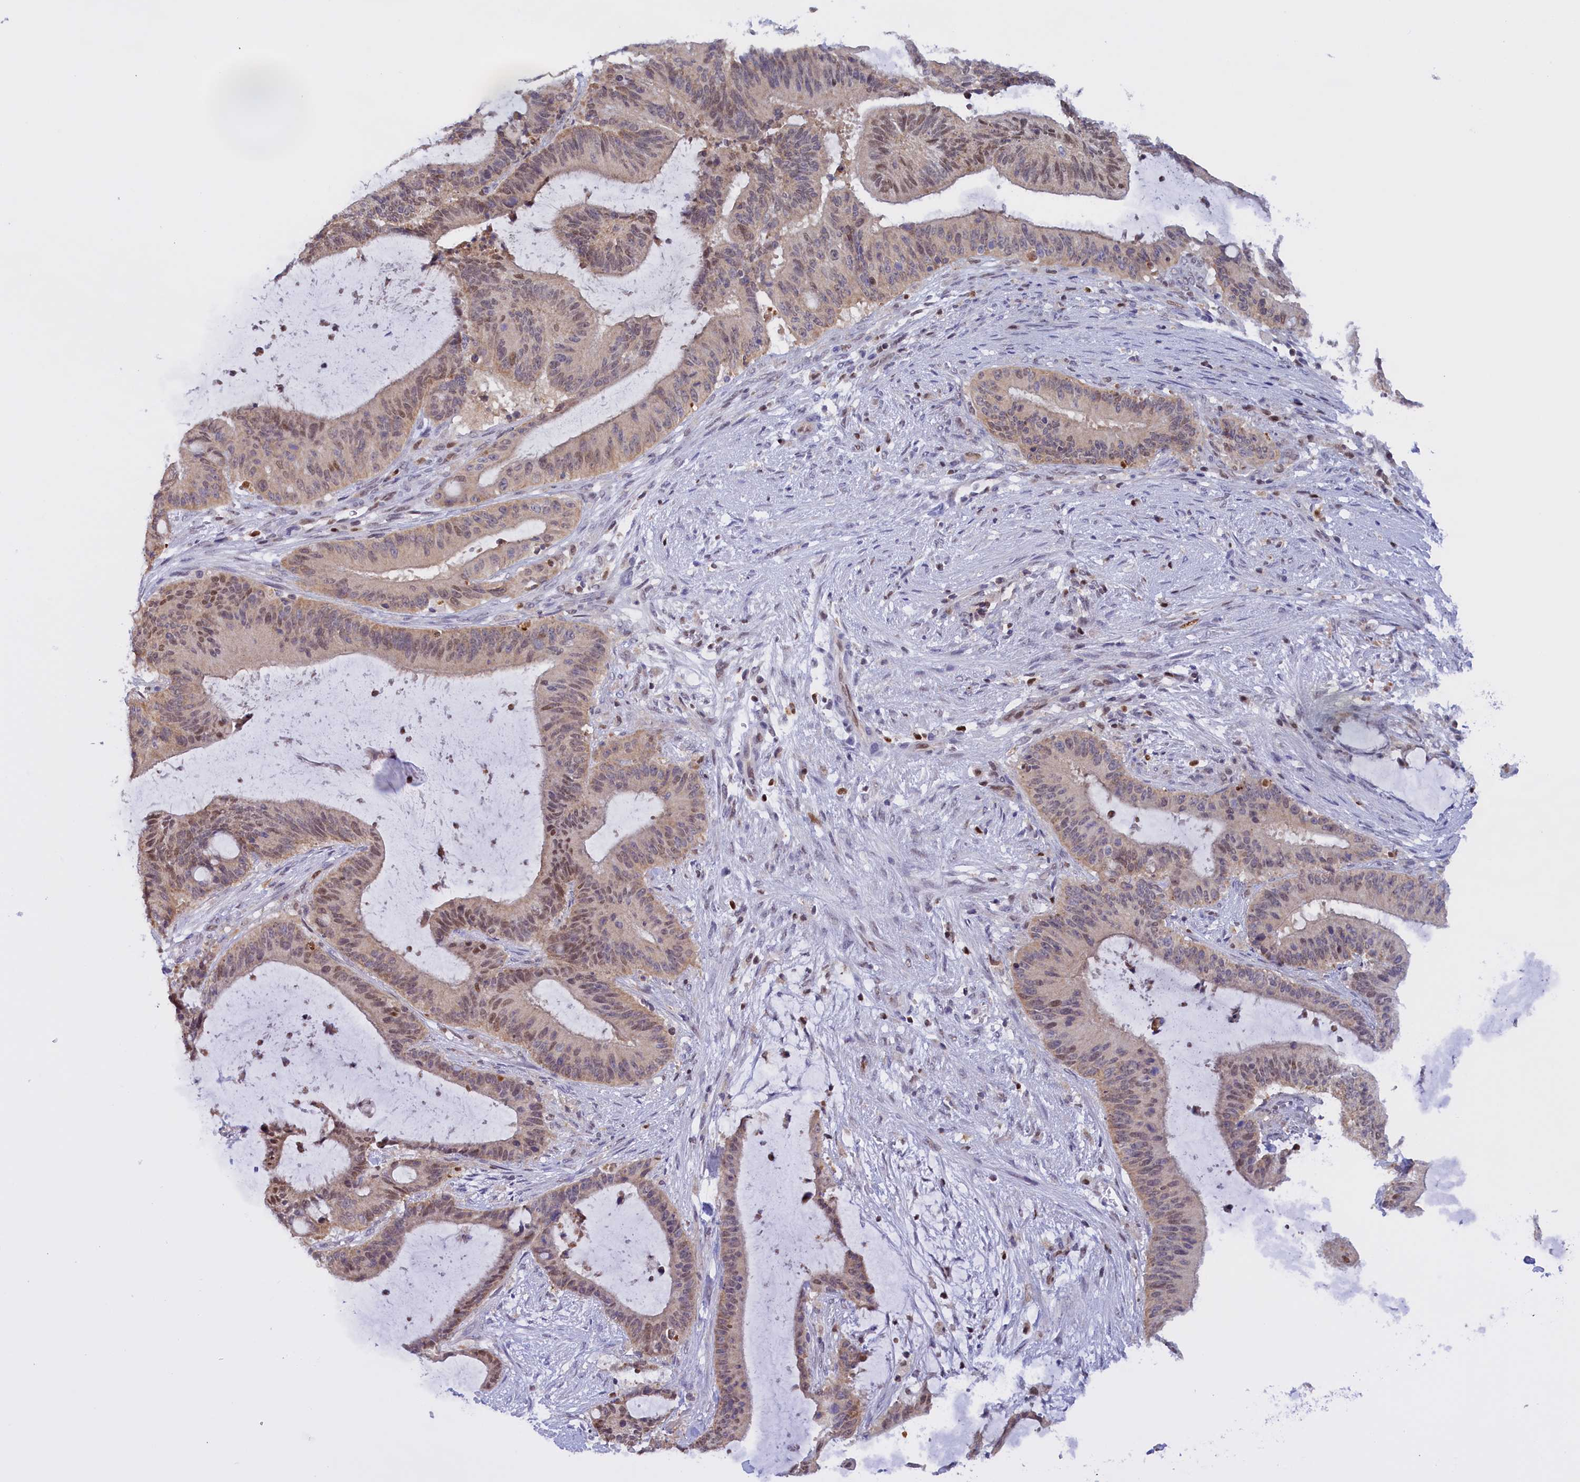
{"staining": {"intensity": "moderate", "quantity": "<25%", "location": "nuclear"}, "tissue": "liver cancer", "cell_type": "Tumor cells", "image_type": "cancer", "snomed": [{"axis": "morphology", "description": "Normal tissue, NOS"}, {"axis": "morphology", "description": "Cholangiocarcinoma"}, {"axis": "topography", "description": "Liver"}, {"axis": "topography", "description": "Peripheral nerve tissue"}], "caption": "A low amount of moderate nuclear positivity is identified in approximately <25% of tumor cells in liver cholangiocarcinoma tissue. The staining was performed using DAB, with brown indicating positive protein expression. Nuclei are stained blue with hematoxylin.", "gene": "IZUMO2", "patient": {"sex": "female", "age": 73}}